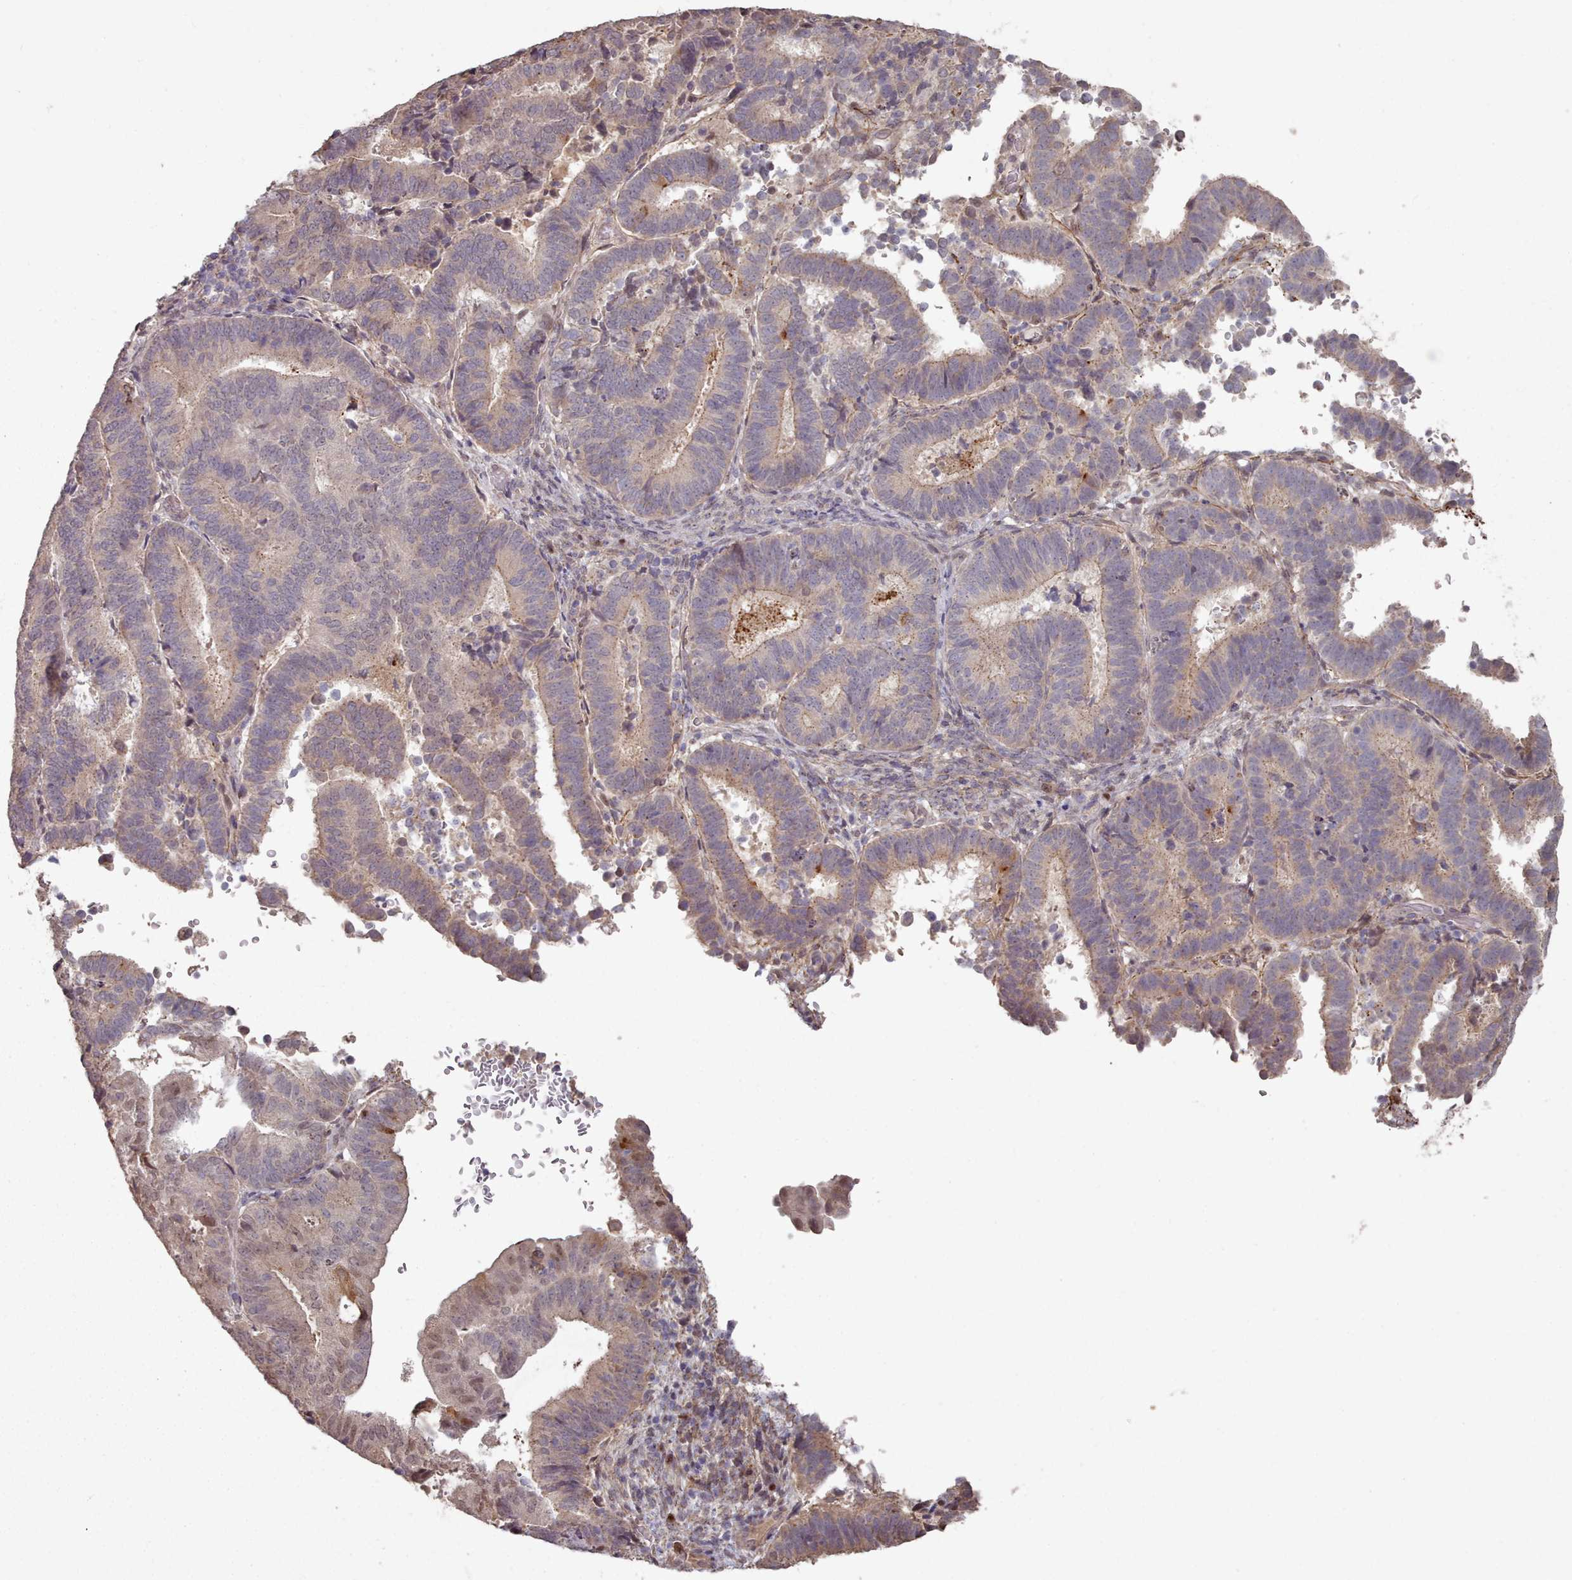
{"staining": {"intensity": "moderate", "quantity": "<25%", "location": "nuclear"}, "tissue": "endometrial cancer", "cell_type": "Tumor cells", "image_type": "cancer", "snomed": [{"axis": "morphology", "description": "Adenocarcinoma, NOS"}, {"axis": "topography", "description": "Endometrium"}], "caption": "Human endometrial adenocarcinoma stained for a protein (brown) exhibits moderate nuclear positive expression in about <25% of tumor cells.", "gene": "ERCC6L", "patient": {"sex": "female", "age": 70}}